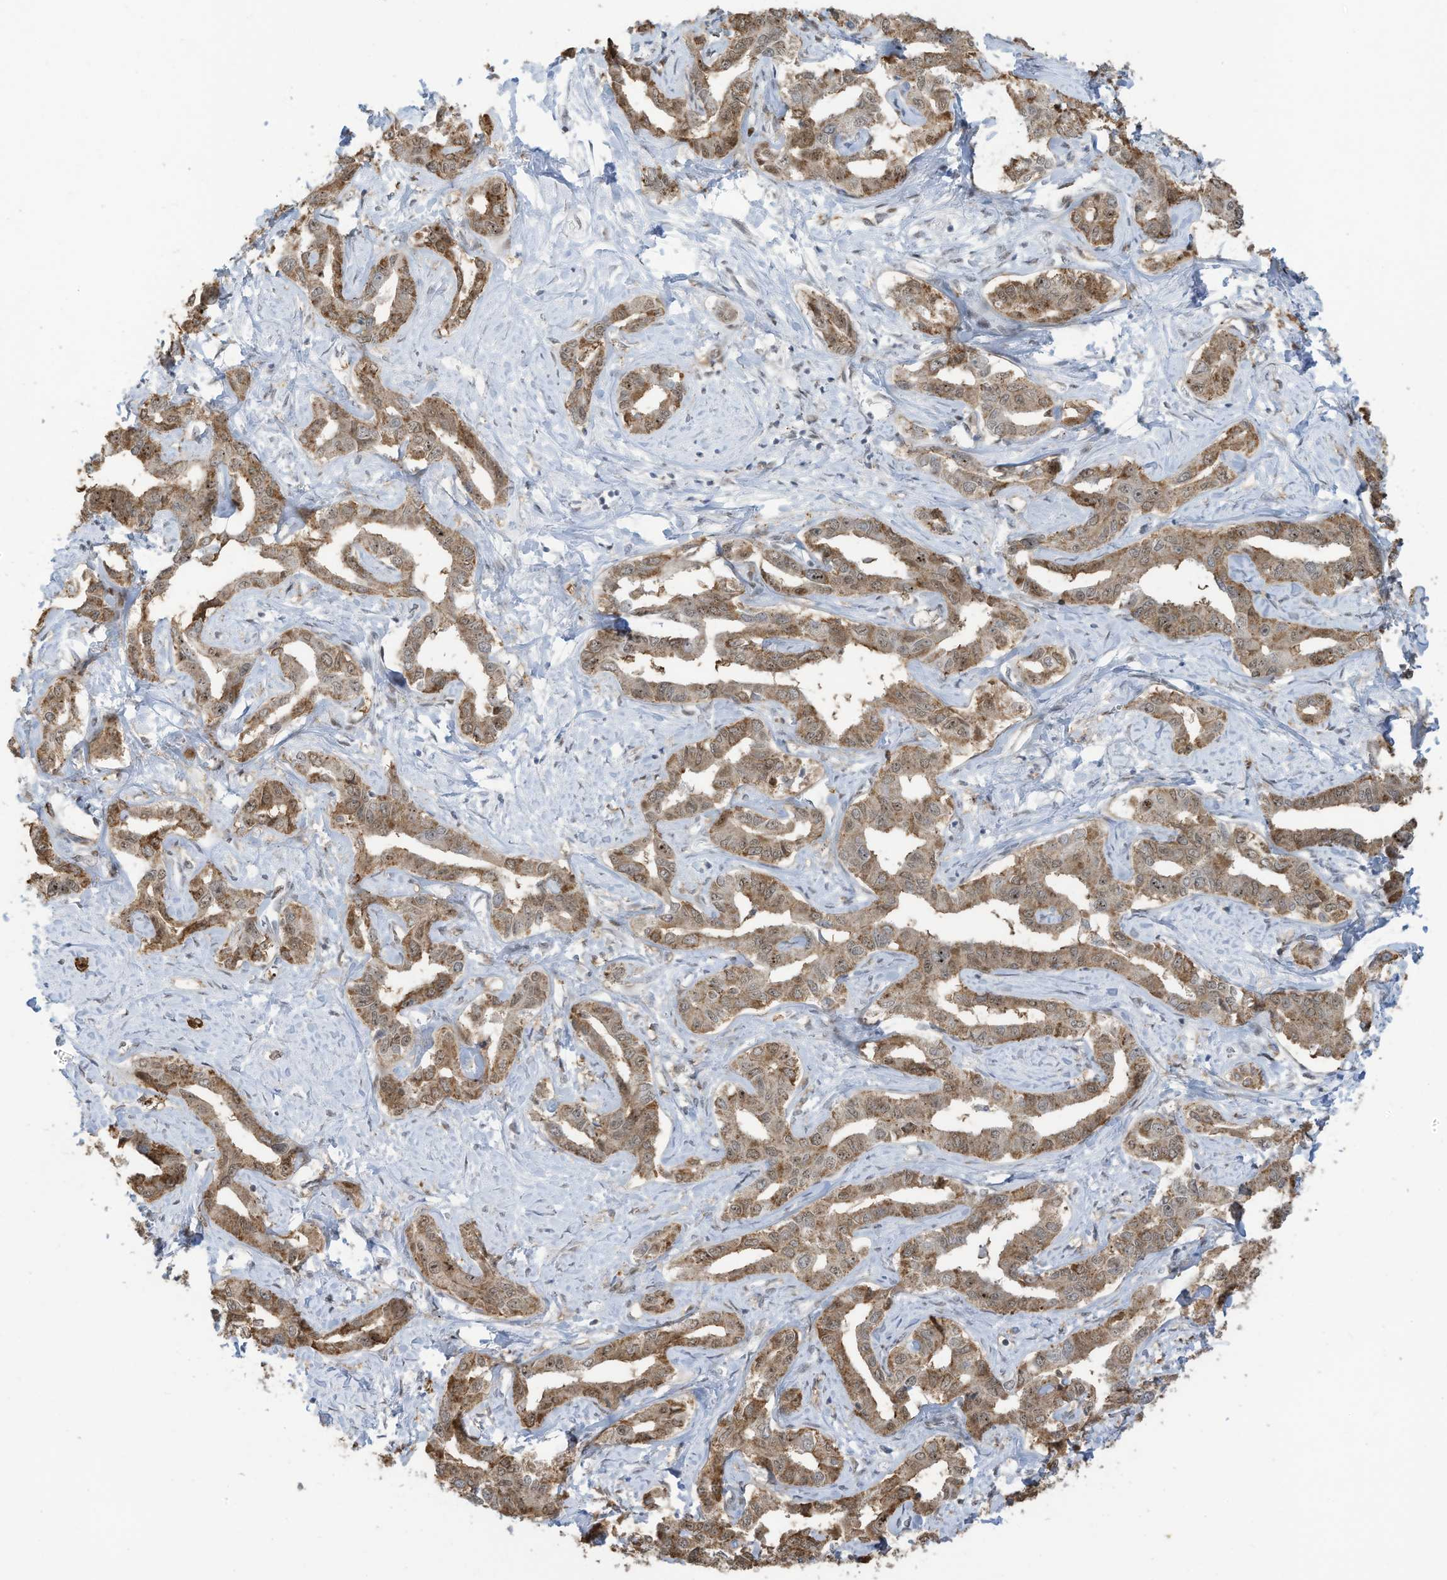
{"staining": {"intensity": "moderate", "quantity": ">75%", "location": "nuclear"}, "tissue": "liver cancer", "cell_type": "Tumor cells", "image_type": "cancer", "snomed": [{"axis": "morphology", "description": "Cholangiocarcinoma"}, {"axis": "topography", "description": "Liver"}], "caption": "Cholangiocarcinoma (liver) stained for a protein (brown) exhibits moderate nuclear positive staining in approximately >75% of tumor cells.", "gene": "ZCWPW2", "patient": {"sex": "male", "age": 59}}